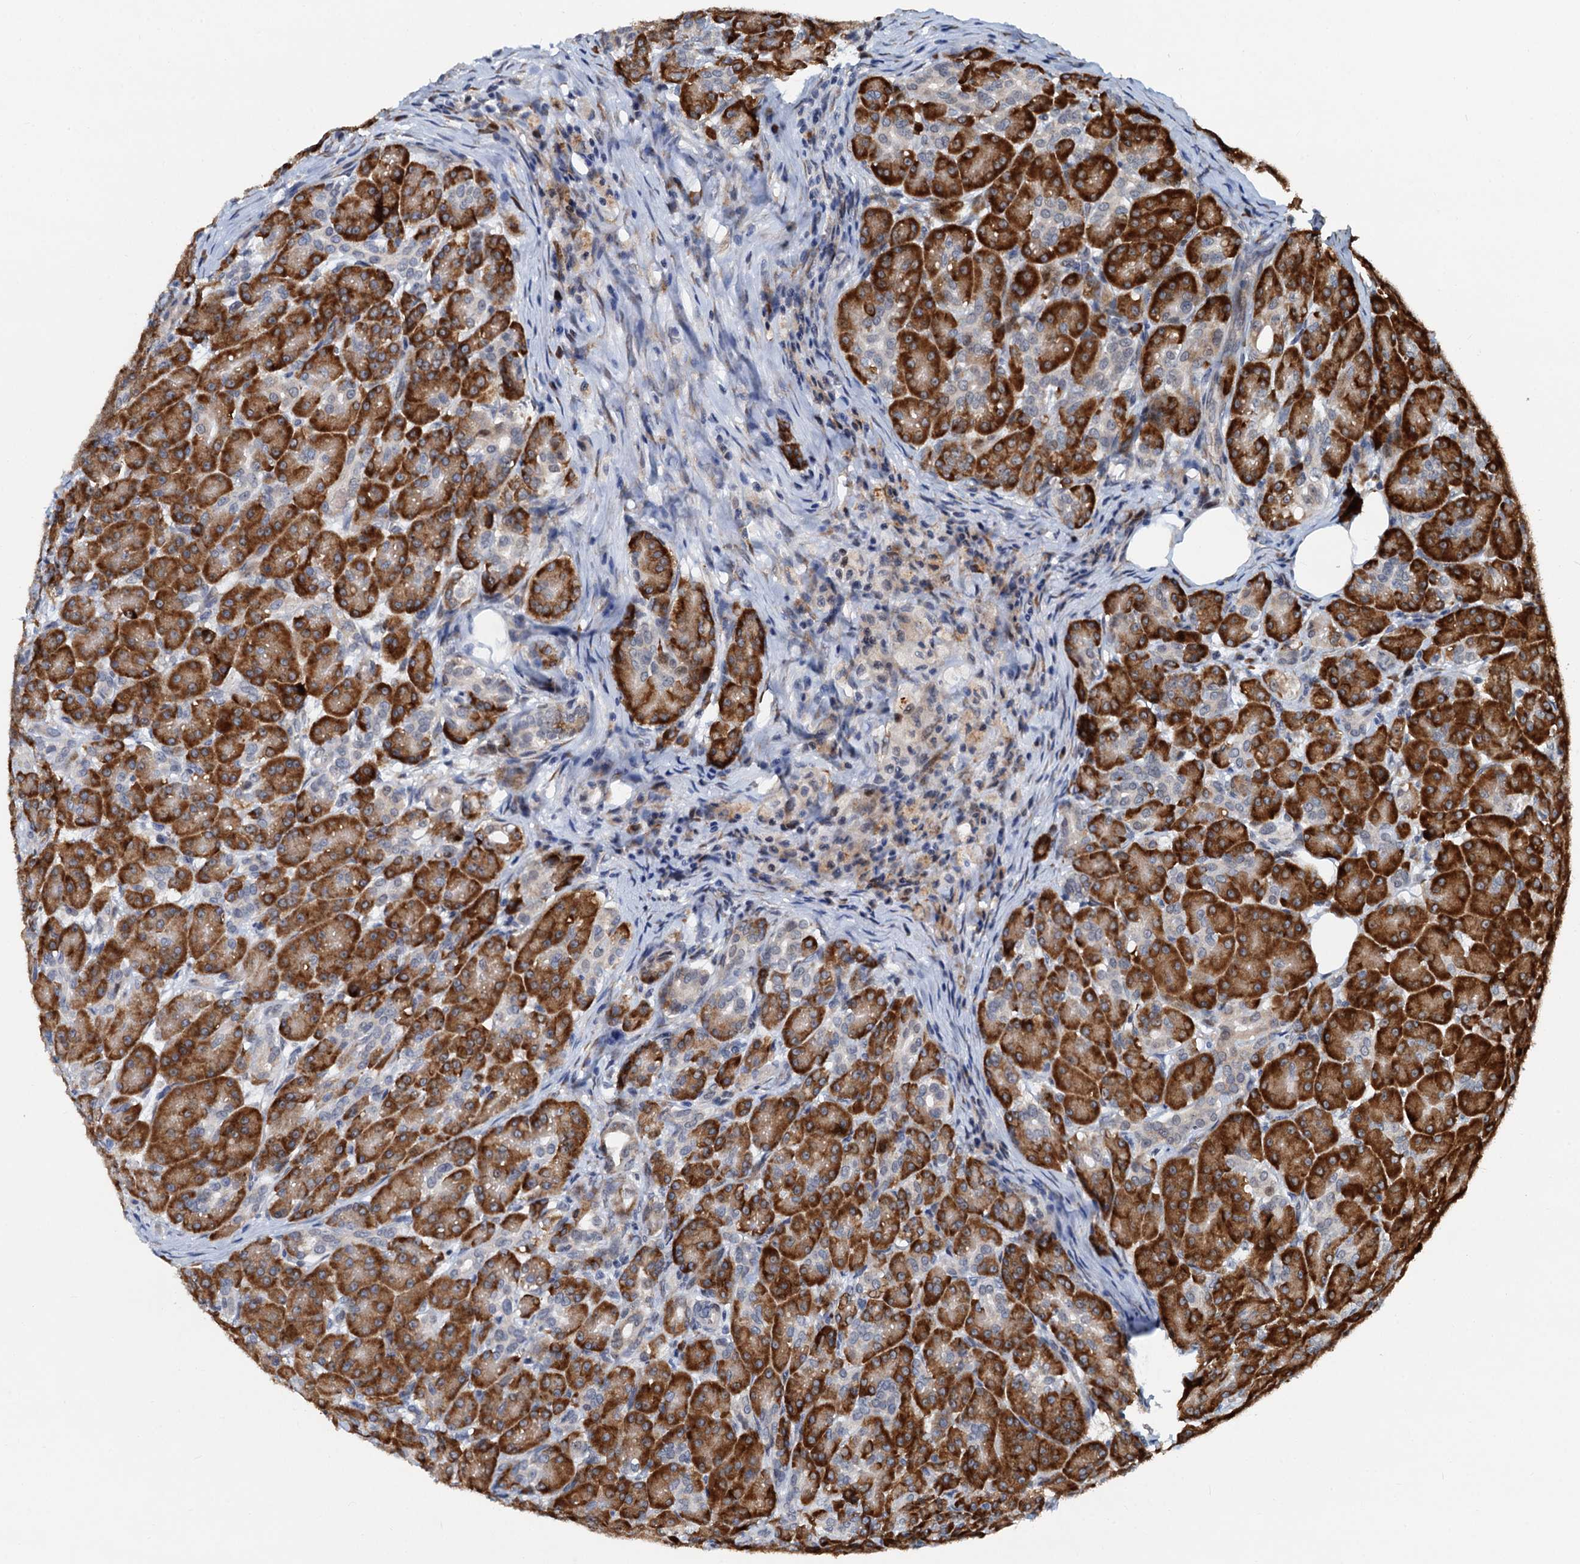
{"staining": {"intensity": "strong", "quantity": ">75%", "location": "cytoplasmic/membranous"}, "tissue": "pancreas", "cell_type": "Exocrine glandular cells", "image_type": "normal", "snomed": [{"axis": "morphology", "description": "Normal tissue, NOS"}, {"axis": "topography", "description": "Pancreas"}], "caption": "Human pancreas stained with a brown dye shows strong cytoplasmic/membranous positive expression in approximately >75% of exocrine glandular cells.", "gene": "DNAJC21", "patient": {"sex": "male", "age": 63}}